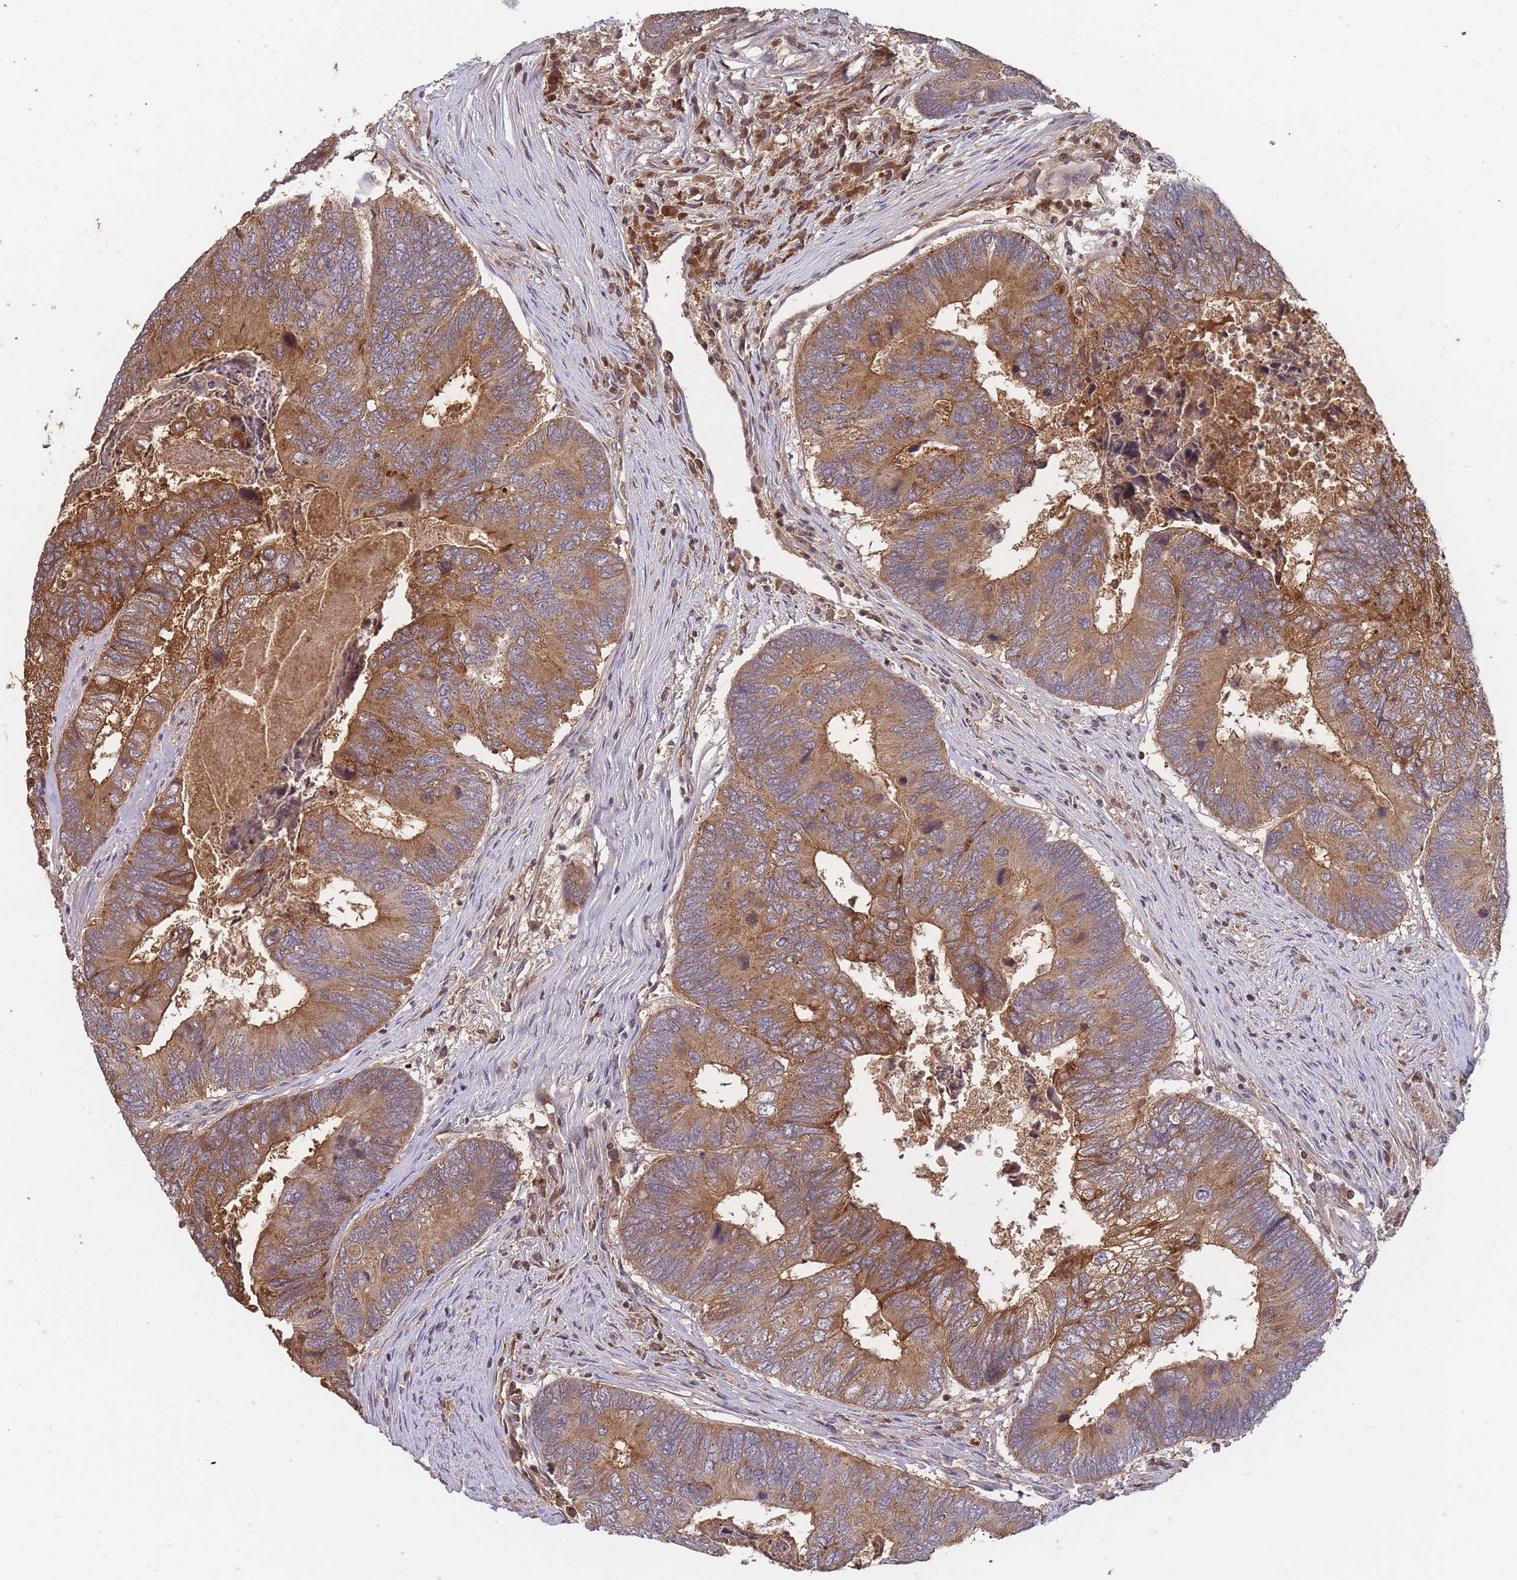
{"staining": {"intensity": "moderate", "quantity": ">75%", "location": "cytoplasmic/membranous"}, "tissue": "colorectal cancer", "cell_type": "Tumor cells", "image_type": "cancer", "snomed": [{"axis": "morphology", "description": "Adenocarcinoma, NOS"}, {"axis": "topography", "description": "Colon"}], "caption": "An immunohistochemistry (IHC) histopathology image of neoplastic tissue is shown. Protein staining in brown labels moderate cytoplasmic/membranous positivity in colorectal adenocarcinoma within tumor cells.", "gene": "RALGDS", "patient": {"sex": "female", "age": 67}}